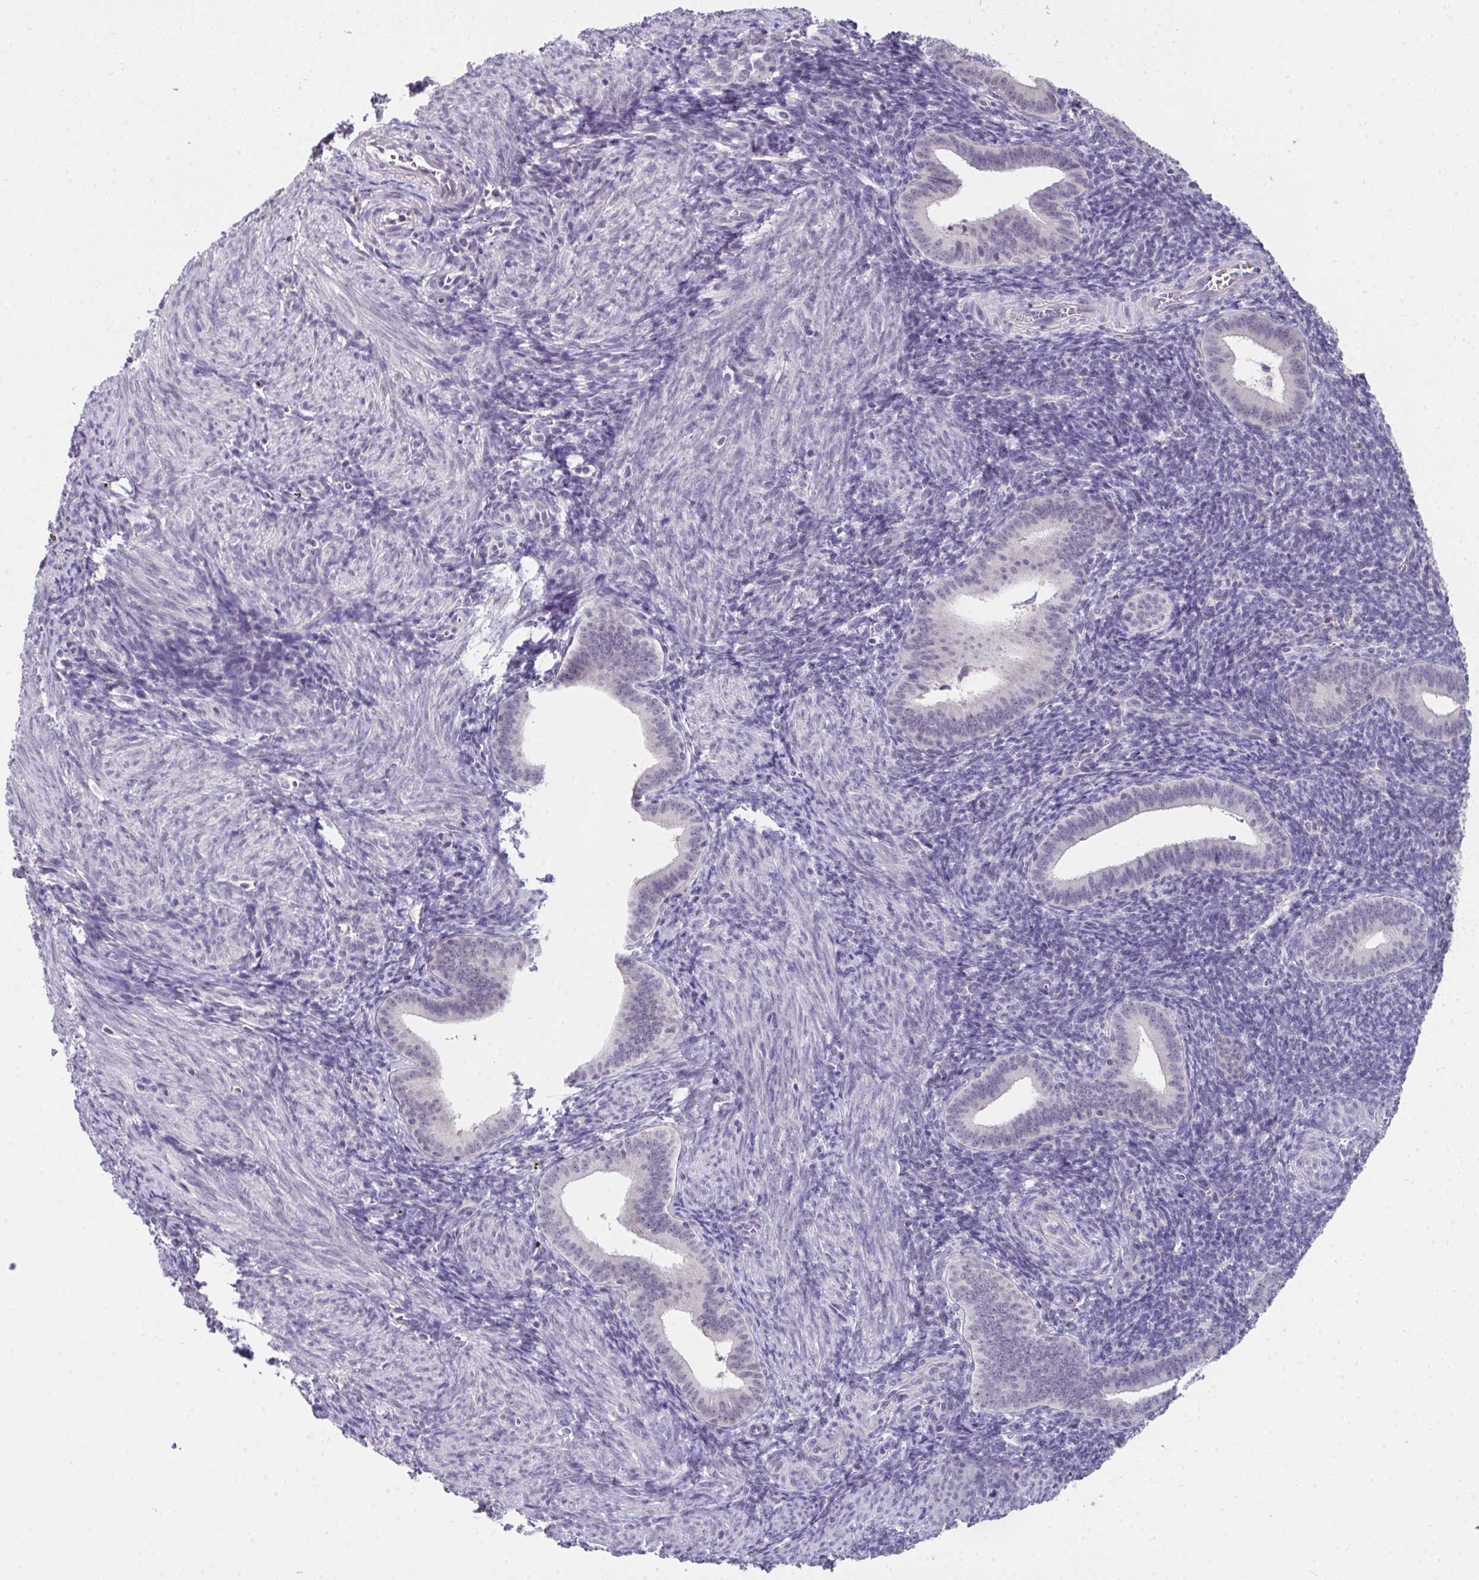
{"staining": {"intensity": "negative", "quantity": "none", "location": "none"}, "tissue": "endometrium", "cell_type": "Cells in endometrial stroma", "image_type": "normal", "snomed": [{"axis": "morphology", "description": "Normal tissue, NOS"}, {"axis": "topography", "description": "Endometrium"}], "caption": "Immunohistochemistry (IHC) of benign human endometrium exhibits no expression in cells in endometrial stroma. (DAB immunohistochemistry (IHC) visualized using brightfield microscopy, high magnification).", "gene": "GLTPD2", "patient": {"sex": "female", "age": 25}}